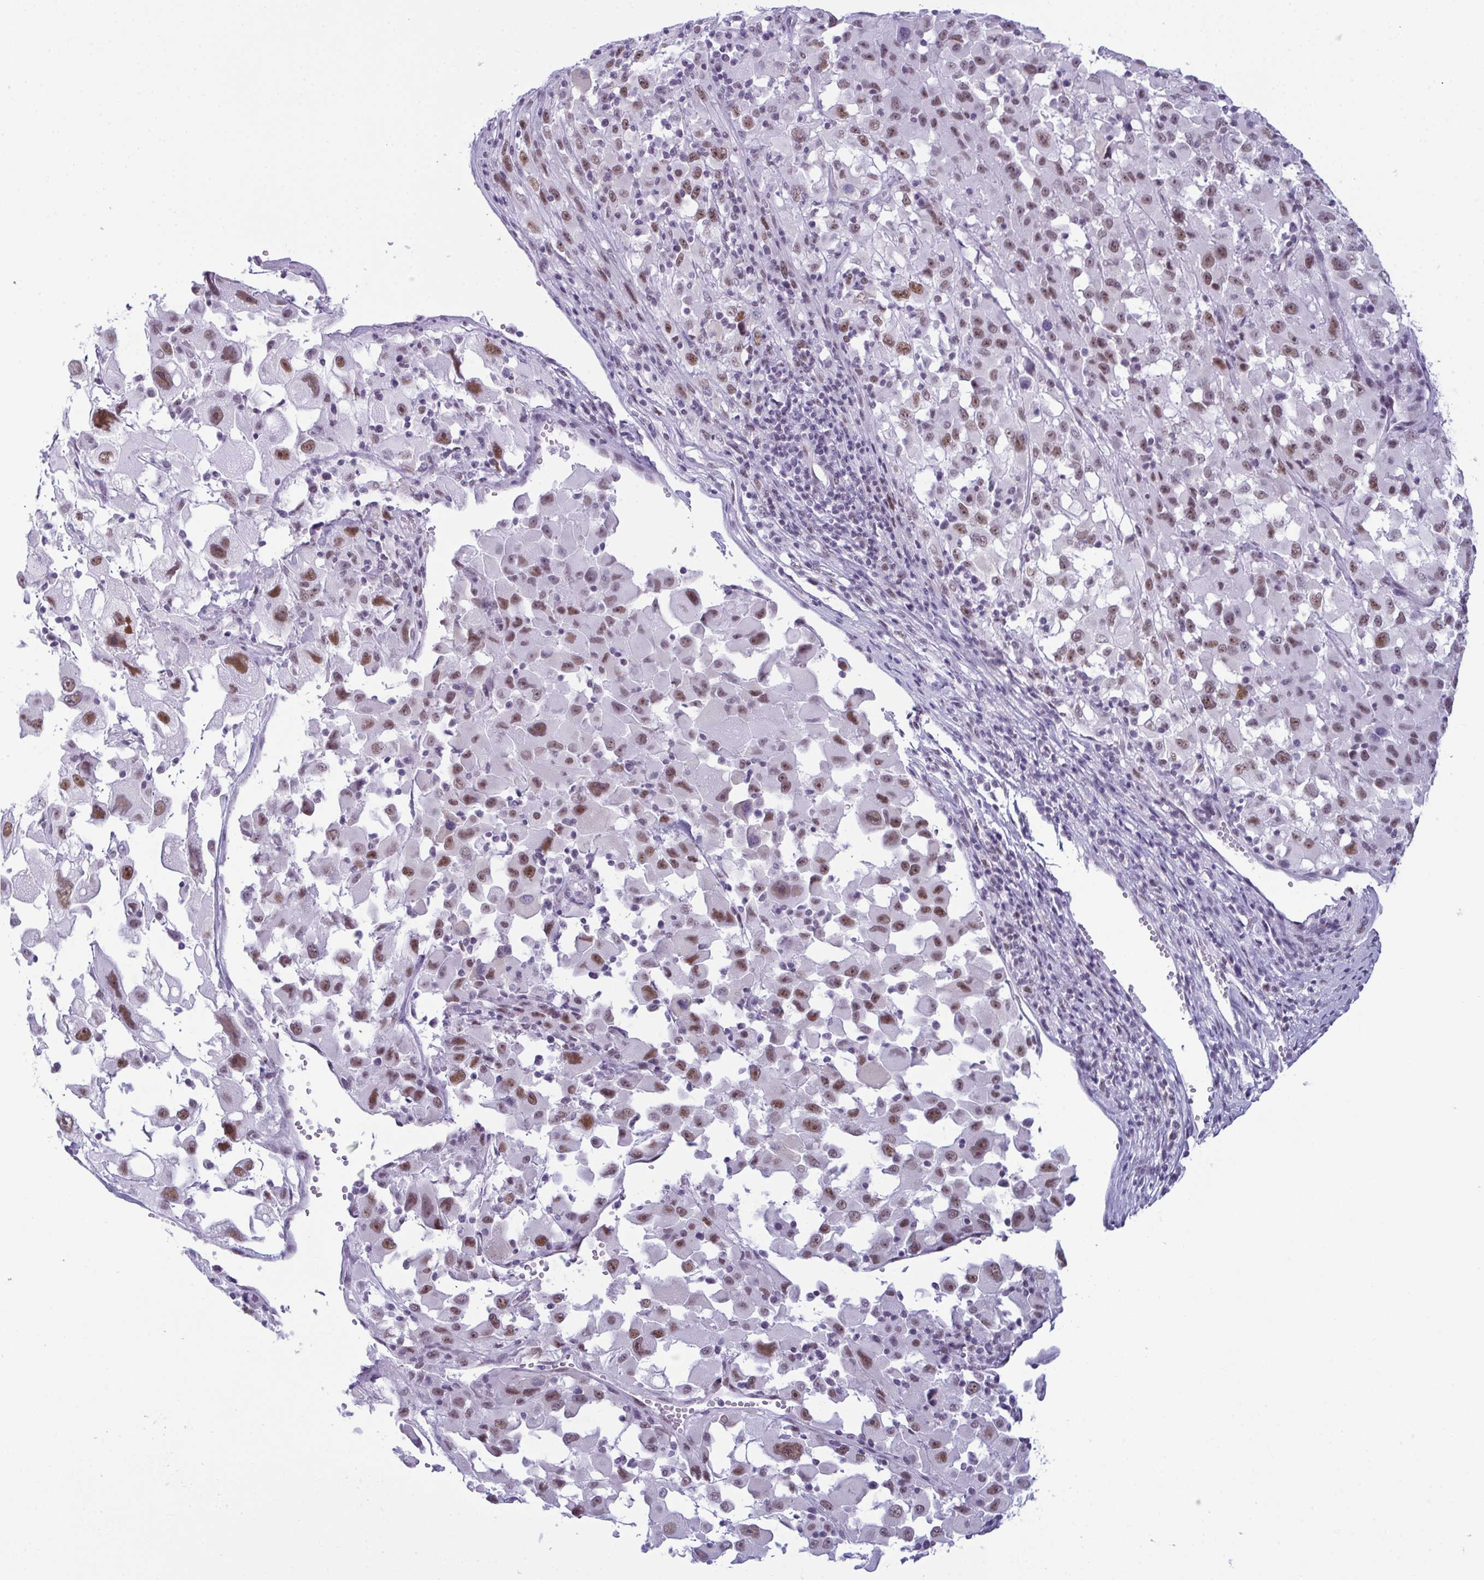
{"staining": {"intensity": "moderate", "quantity": ">75%", "location": "nuclear"}, "tissue": "melanoma", "cell_type": "Tumor cells", "image_type": "cancer", "snomed": [{"axis": "morphology", "description": "Malignant melanoma, Metastatic site"}, {"axis": "topography", "description": "Soft tissue"}], "caption": "The micrograph shows staining of melanoma, revealing moderate nuclear protein staining (brown color) within tumor cells.", "gene": "RBM7", "patient": {"sex": "male", "age": 50}}